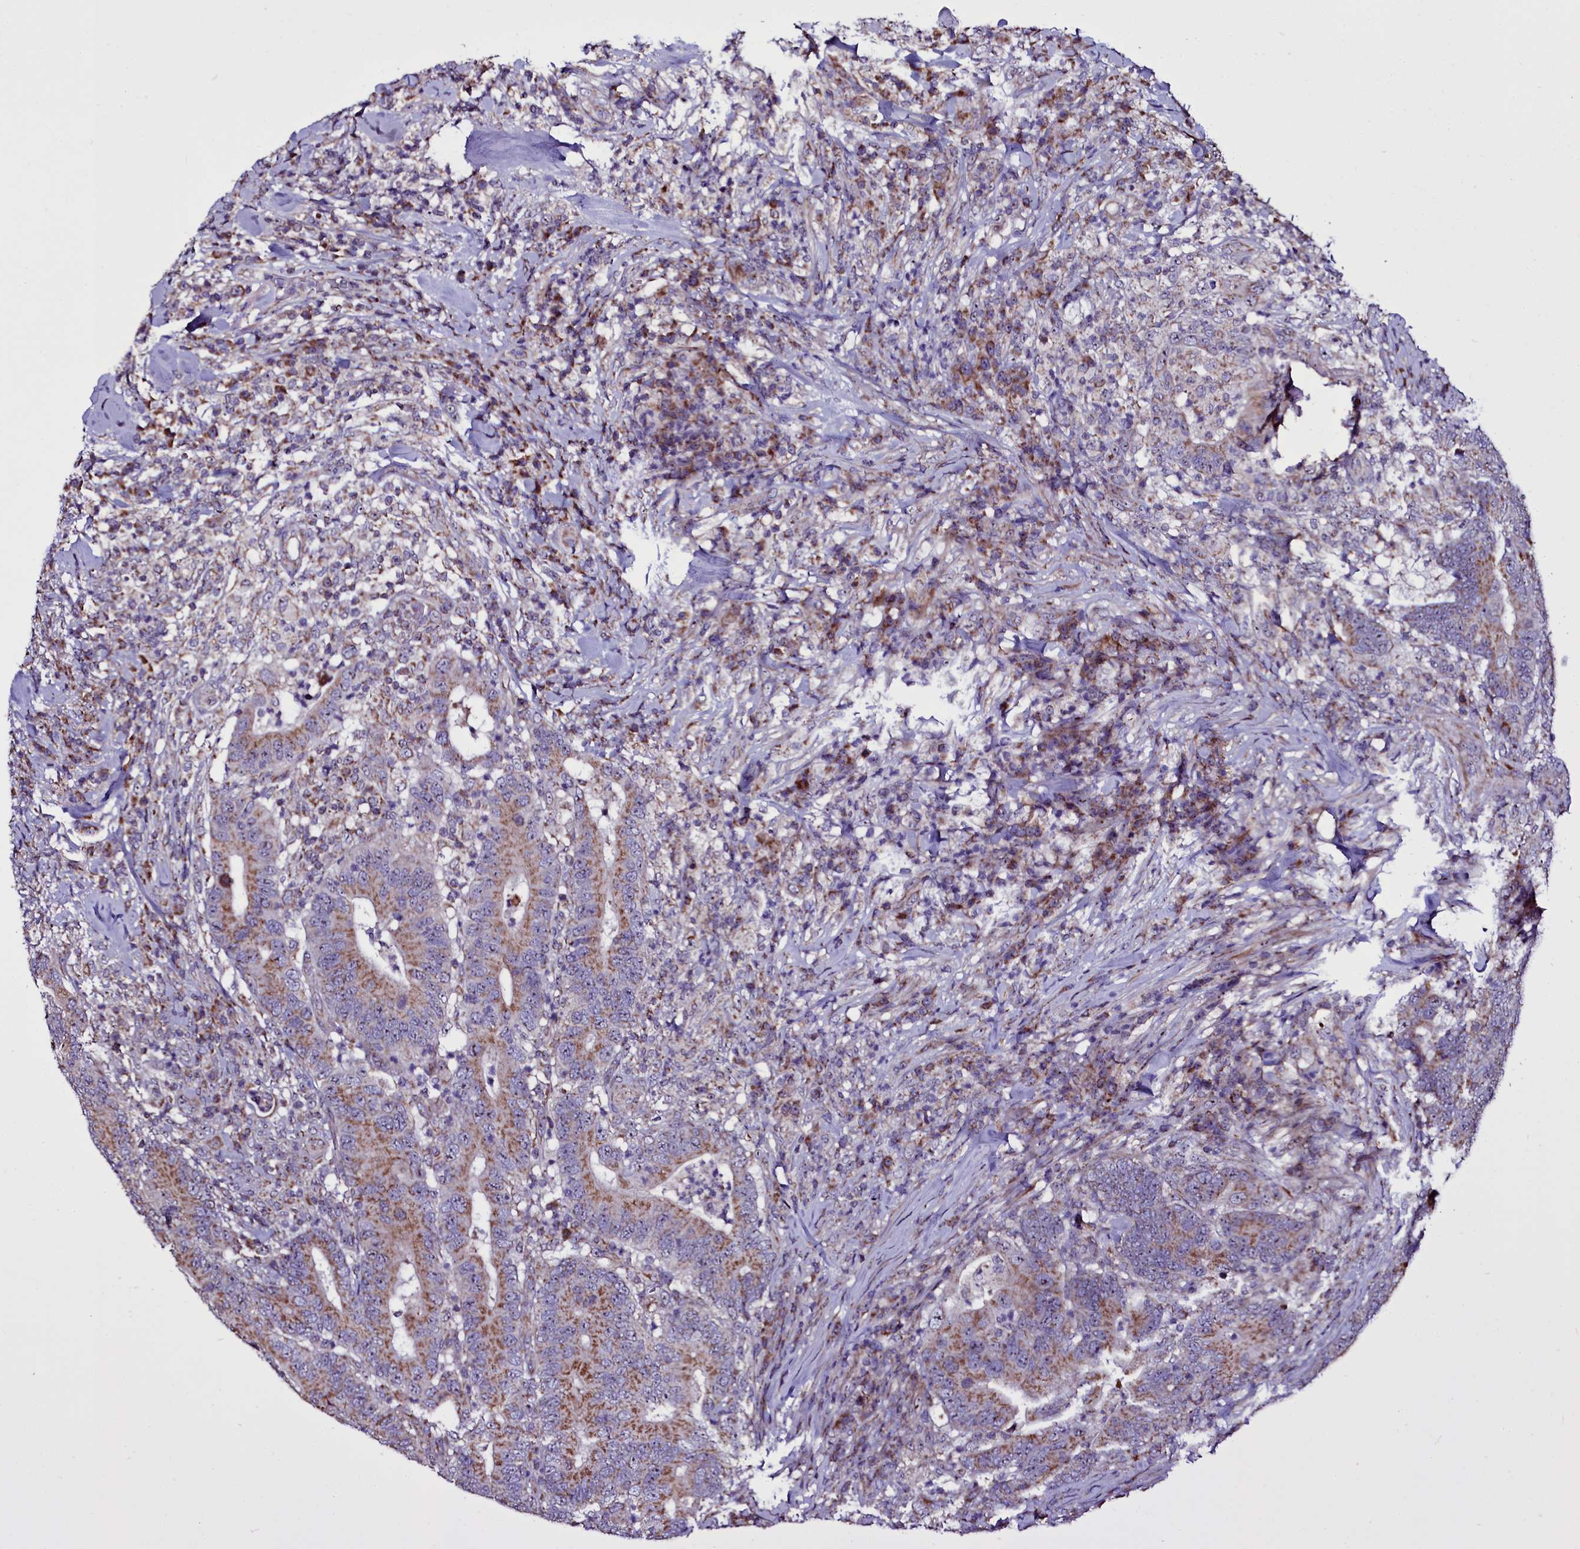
{"staining": {"intensity": "moderate", "quantity": ">75%", "location": "cytoplasmic/membranous"}, "tissue": "colorectal cancer", "cell_type": "Tumor cells", "image_type": "cancer", "snomed": [{"axis": "morphology", "description": "Adenocarcinoma, NOS"}, {"axis": "topography", "description": "Colon"}], "caption": "Immunohistochemical staining of colorectal cancer displays medium levels of moderate cytoplasmic/membranous positivity in about >75% of tumor cells.", "gene": "NAA80", "patient": {"sex": "female", "age": 66}}